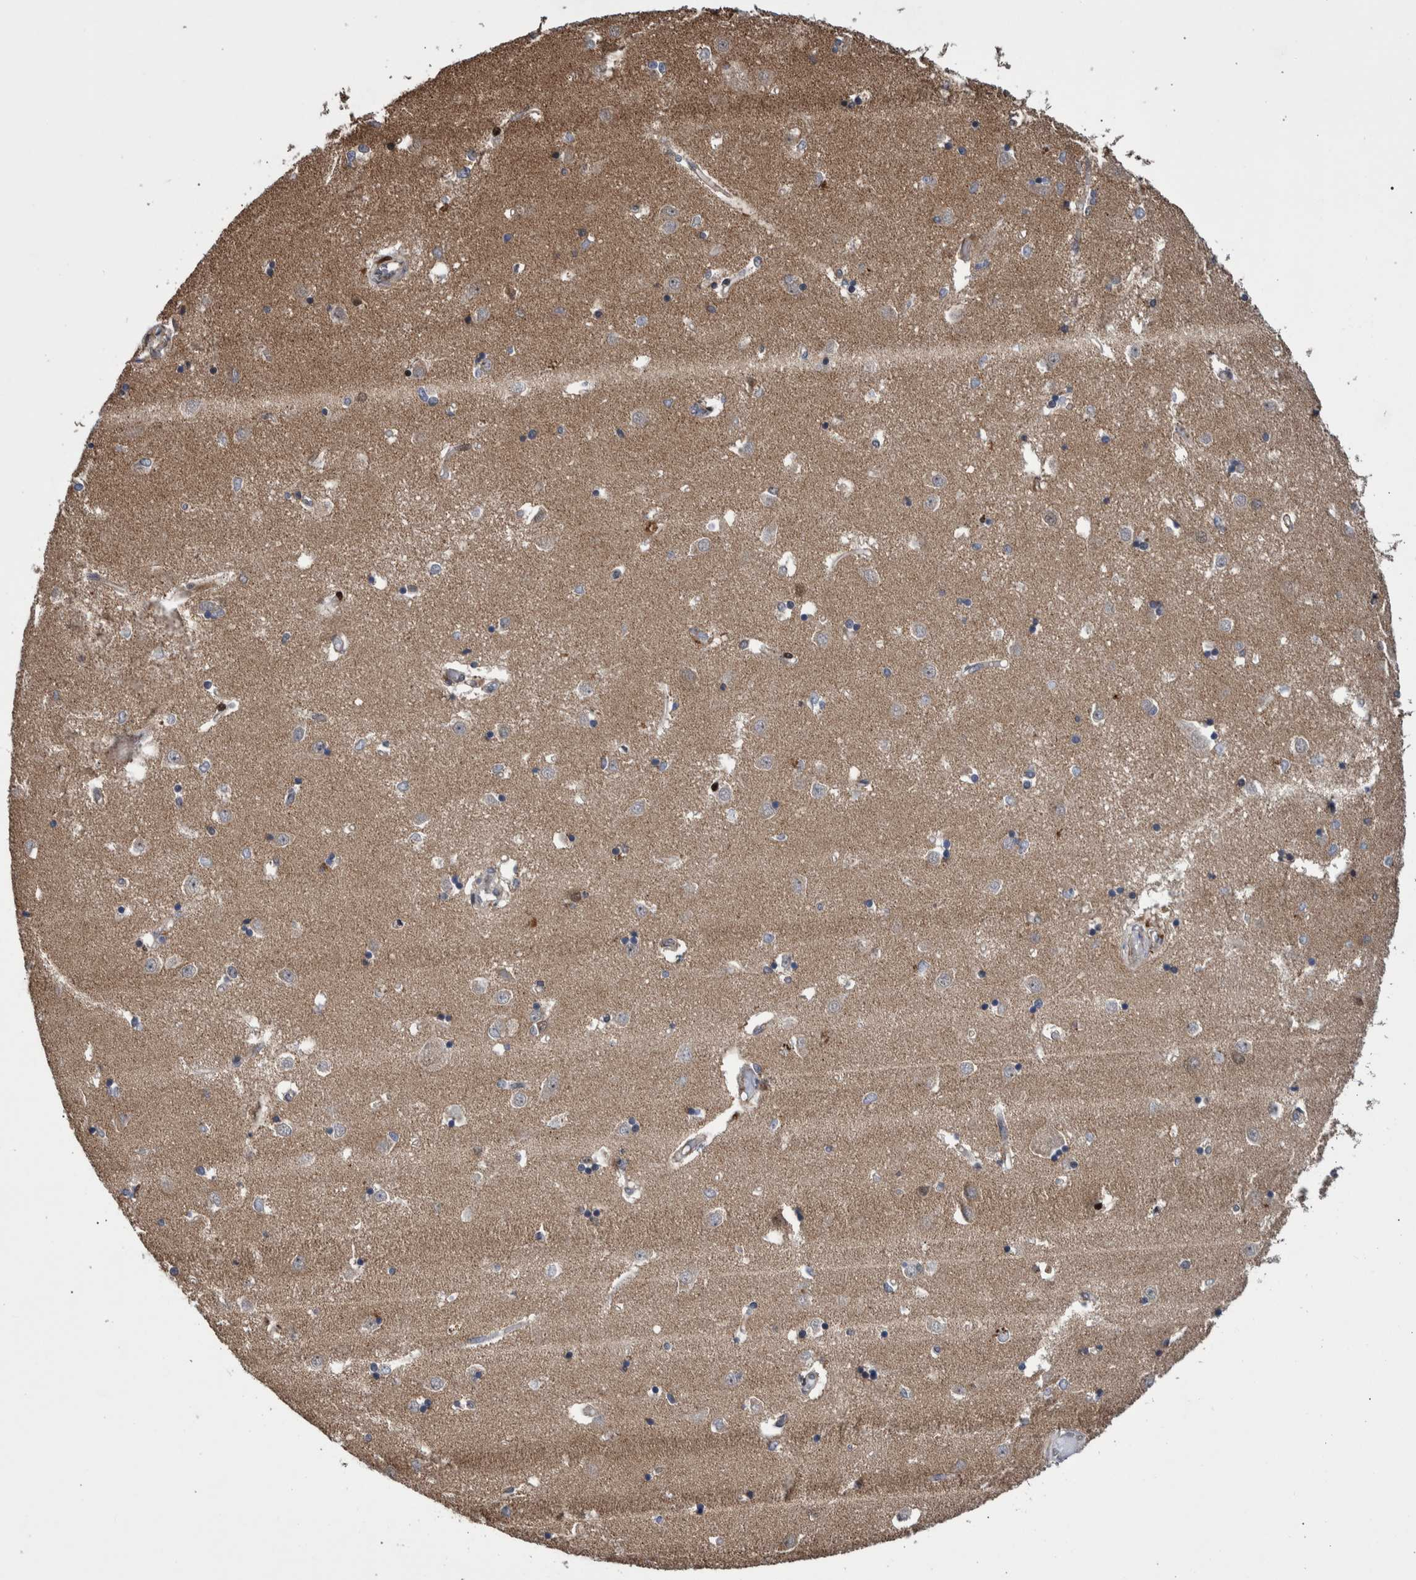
{"staining": {"intensity": "moderate", "quantity": "<25%", "location": "cytoplasmic/membranous,nuclear"}, "tissue": "caudate", "cell_type": "Glial cells", "image_type": "normal", "snomed": [{"axis": "morphology", "description": "Normal tissue, NOS"}, {"axis": "topography", "description": "Lateral ventricle wall"}], "caption": "High-power microscopy captured an immunohistochemistry histopathology image of benign caudate, revealing moderate cytoplasmic/membranous,nuclear expression in approximately <25% of glial cells. (brown staining indicates protein expression, while blue staining denotes nuclei).", "gene": "SHISA6", "patient": {"sex": "male", "age": 45}}